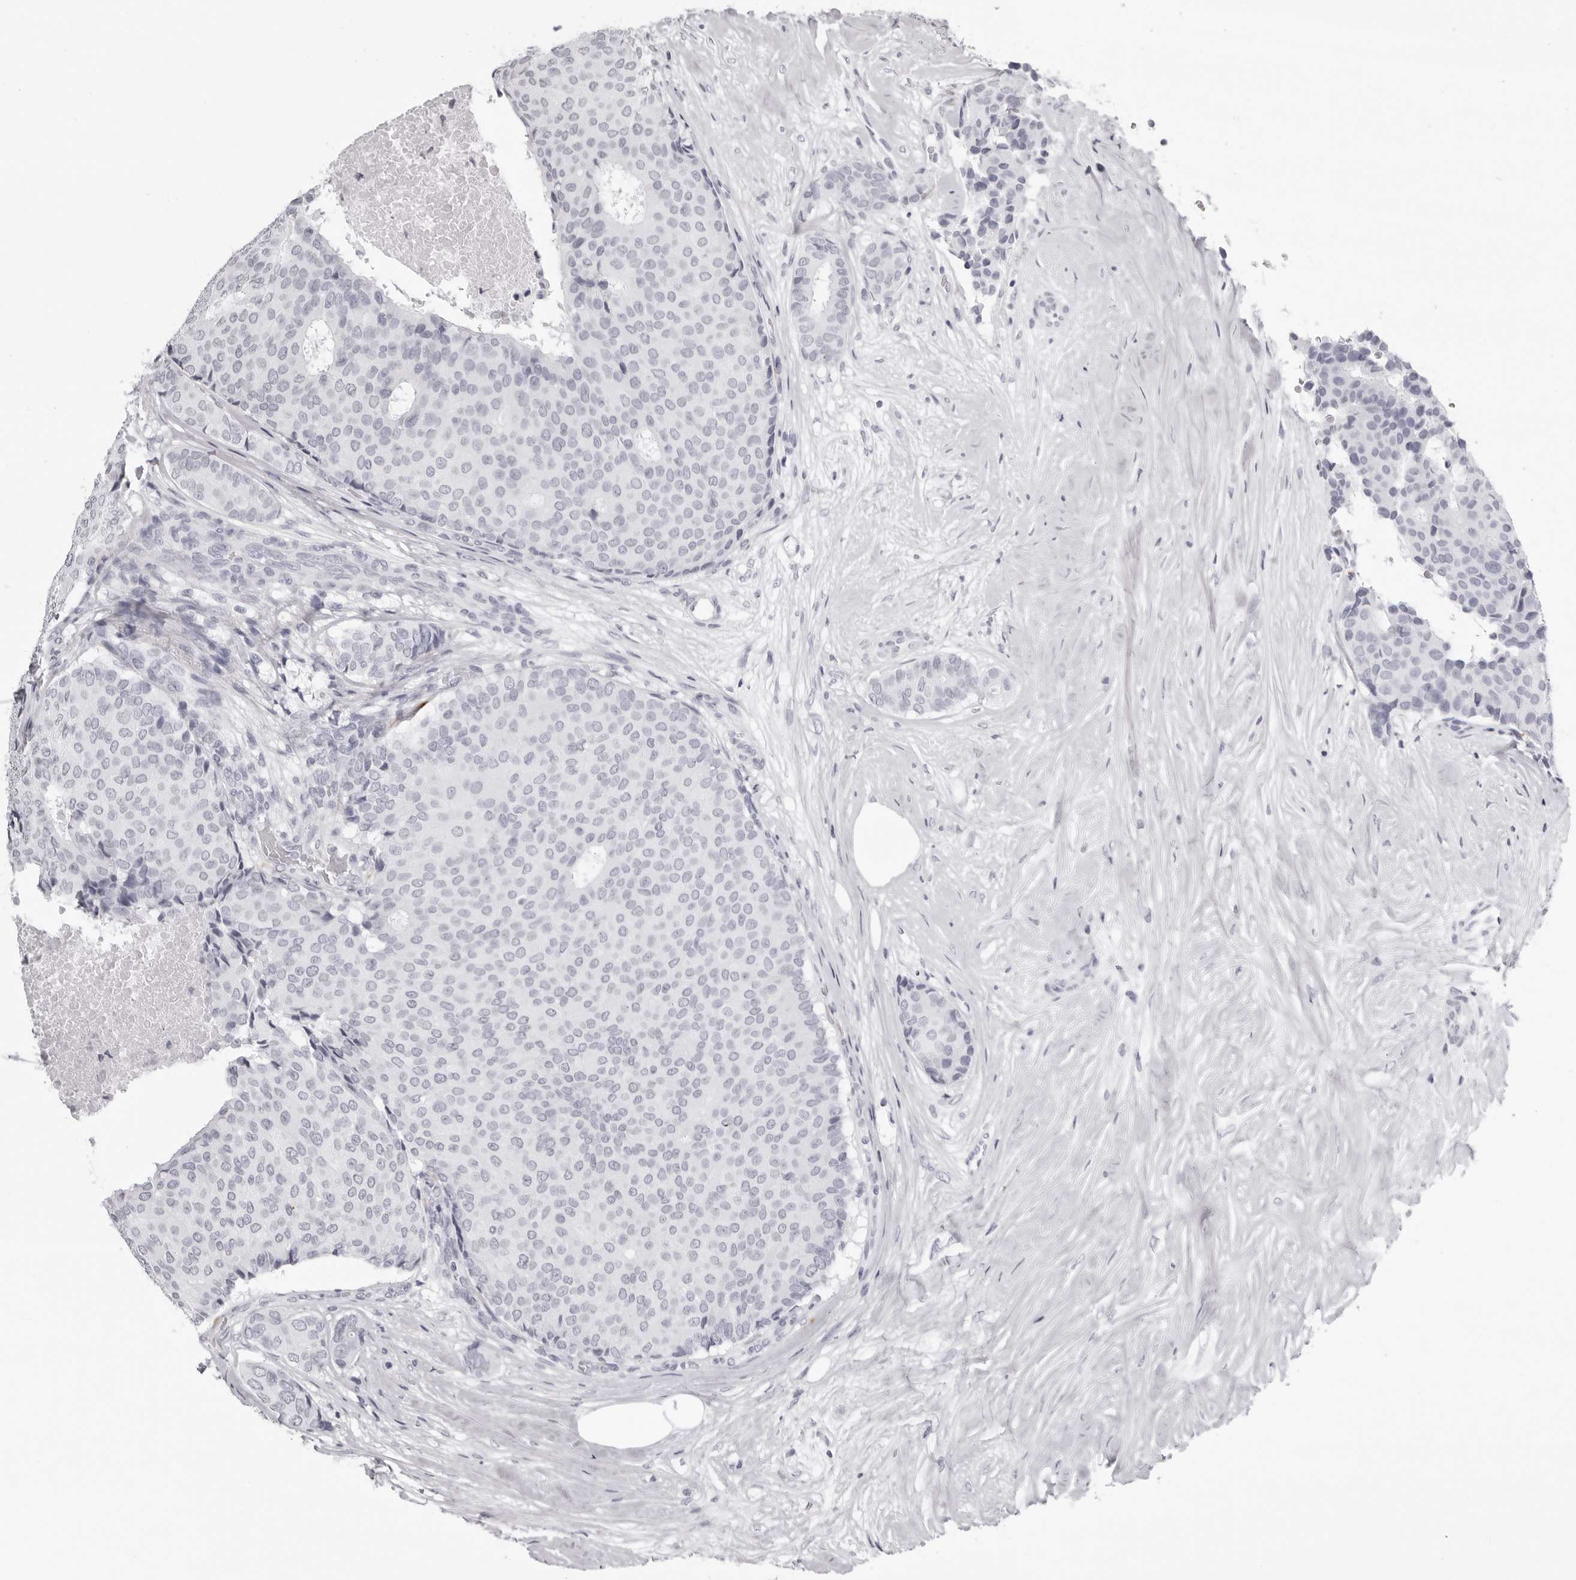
{"staining": {"intensity": "negative", "quantity": "none", "location": "none"}, "tissue": "breast cancer", "cell_type": "Tumor cells", "image_type": "cancer", "snomed": [{"axis": "morphology", "description": "Duct carcinoma"}, {"axis": "topography", "description": "Breast"}], "caption": "This is an immunohistochemistry image of human breast cancer. There is no expression in tumor cells.", "gene": "CST1", "patient": {"sex": "female", "age": 75}}